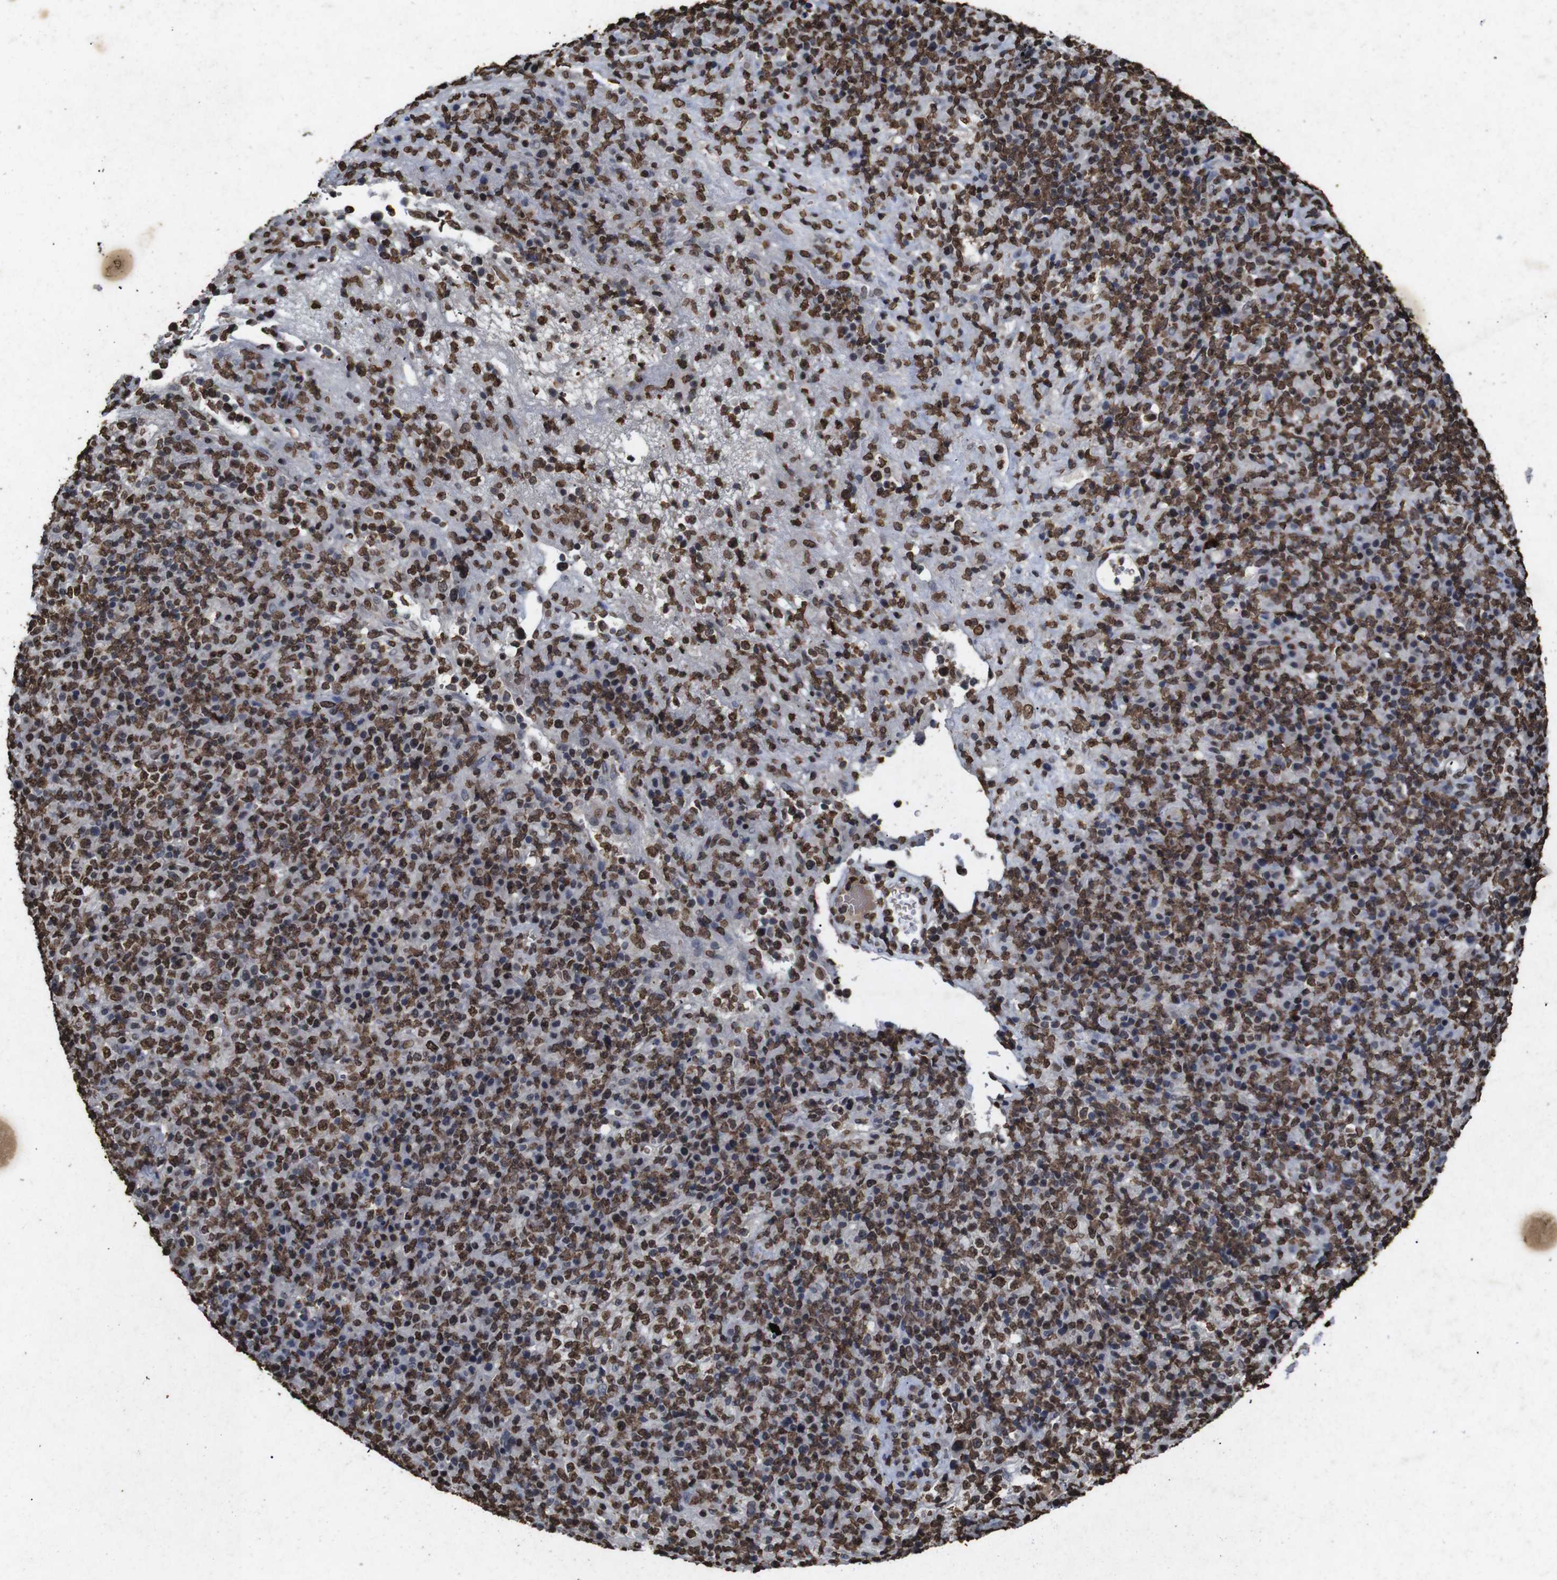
{"staining": {"intensity": "strong", "quantity": ">75%", "location": "nuclear"}, "tissue": "lymphoma", "cell_type": "Tumor cells", "image_type": "cancer", "snomed": [{"axis": "morphology", "description": "Malignant lymphoma, non-Hodgkin's type, High grade"}, {"axis": "topography", "description": "Lymph node"}], "caption": "Lymphoma stained for a protein (brown) shows strong nuclear positive expression in about >75% of tumor cells.", "gene": "MDM2", "patient": {"sex": "female", "age": 76}}